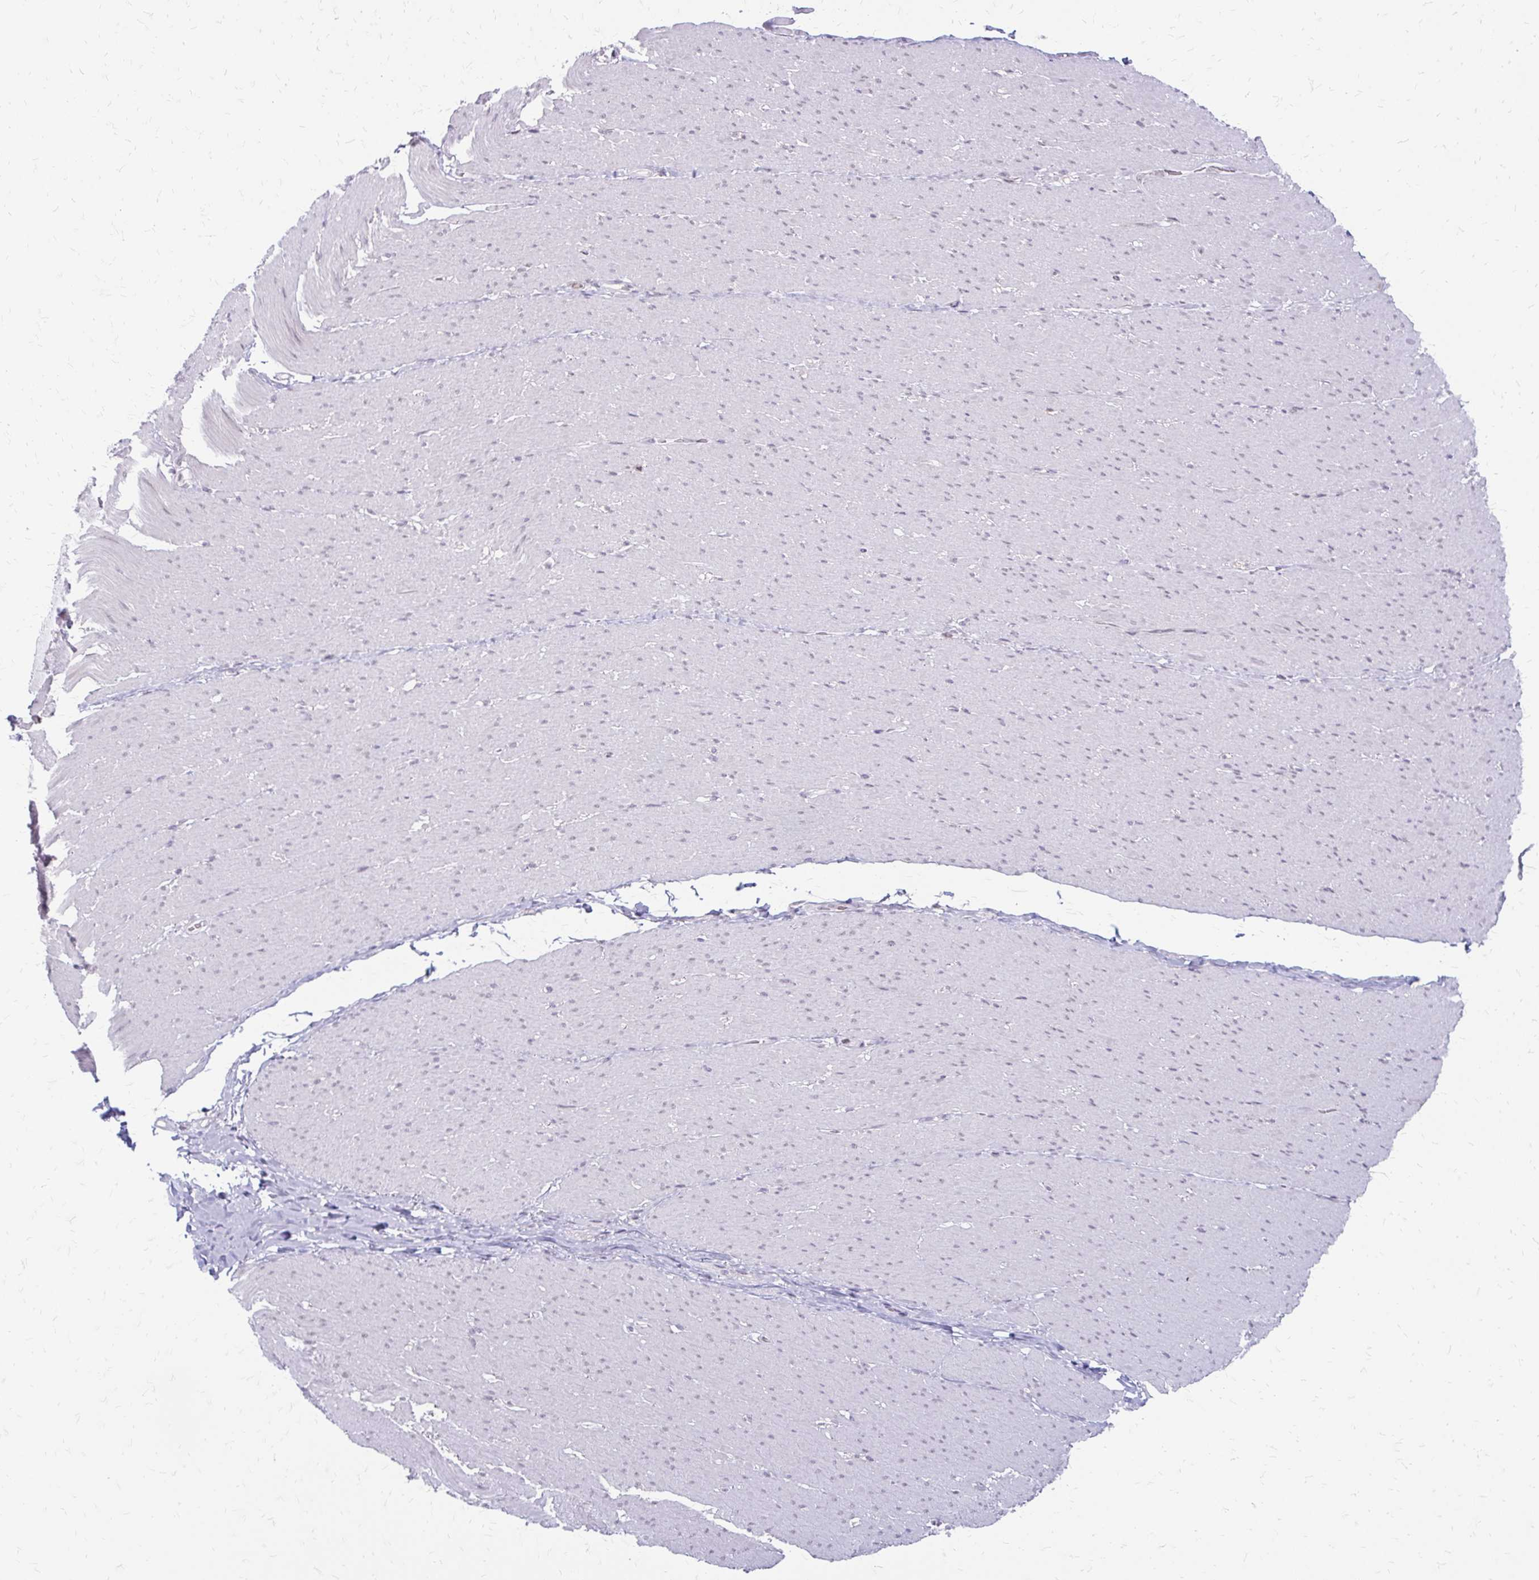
{"staining": {"intensity": "negative", "quantity": "none", "location": "none"}, "tissue": "smooth muscle", "cell_type": "Smooth muscle cells", "image_type": "normal", "snomed": [{"axis": "morphology", "description": "Normal tissue, NOS"}, {"axis": "topography", "description": "Smooth muscle"}, {"axis": "topography", "description": "Rectum"}], "caption": "Immunohistochemistry (IHC) photomicrograph of normal smooth muscle: human smooth muscle stained with DAB (3,3'-diaminobenzidine) reveals no significant protein staining in smooth muscle cells.", "gene": "EED", "patient": {"sex": "male", "age": 53}}